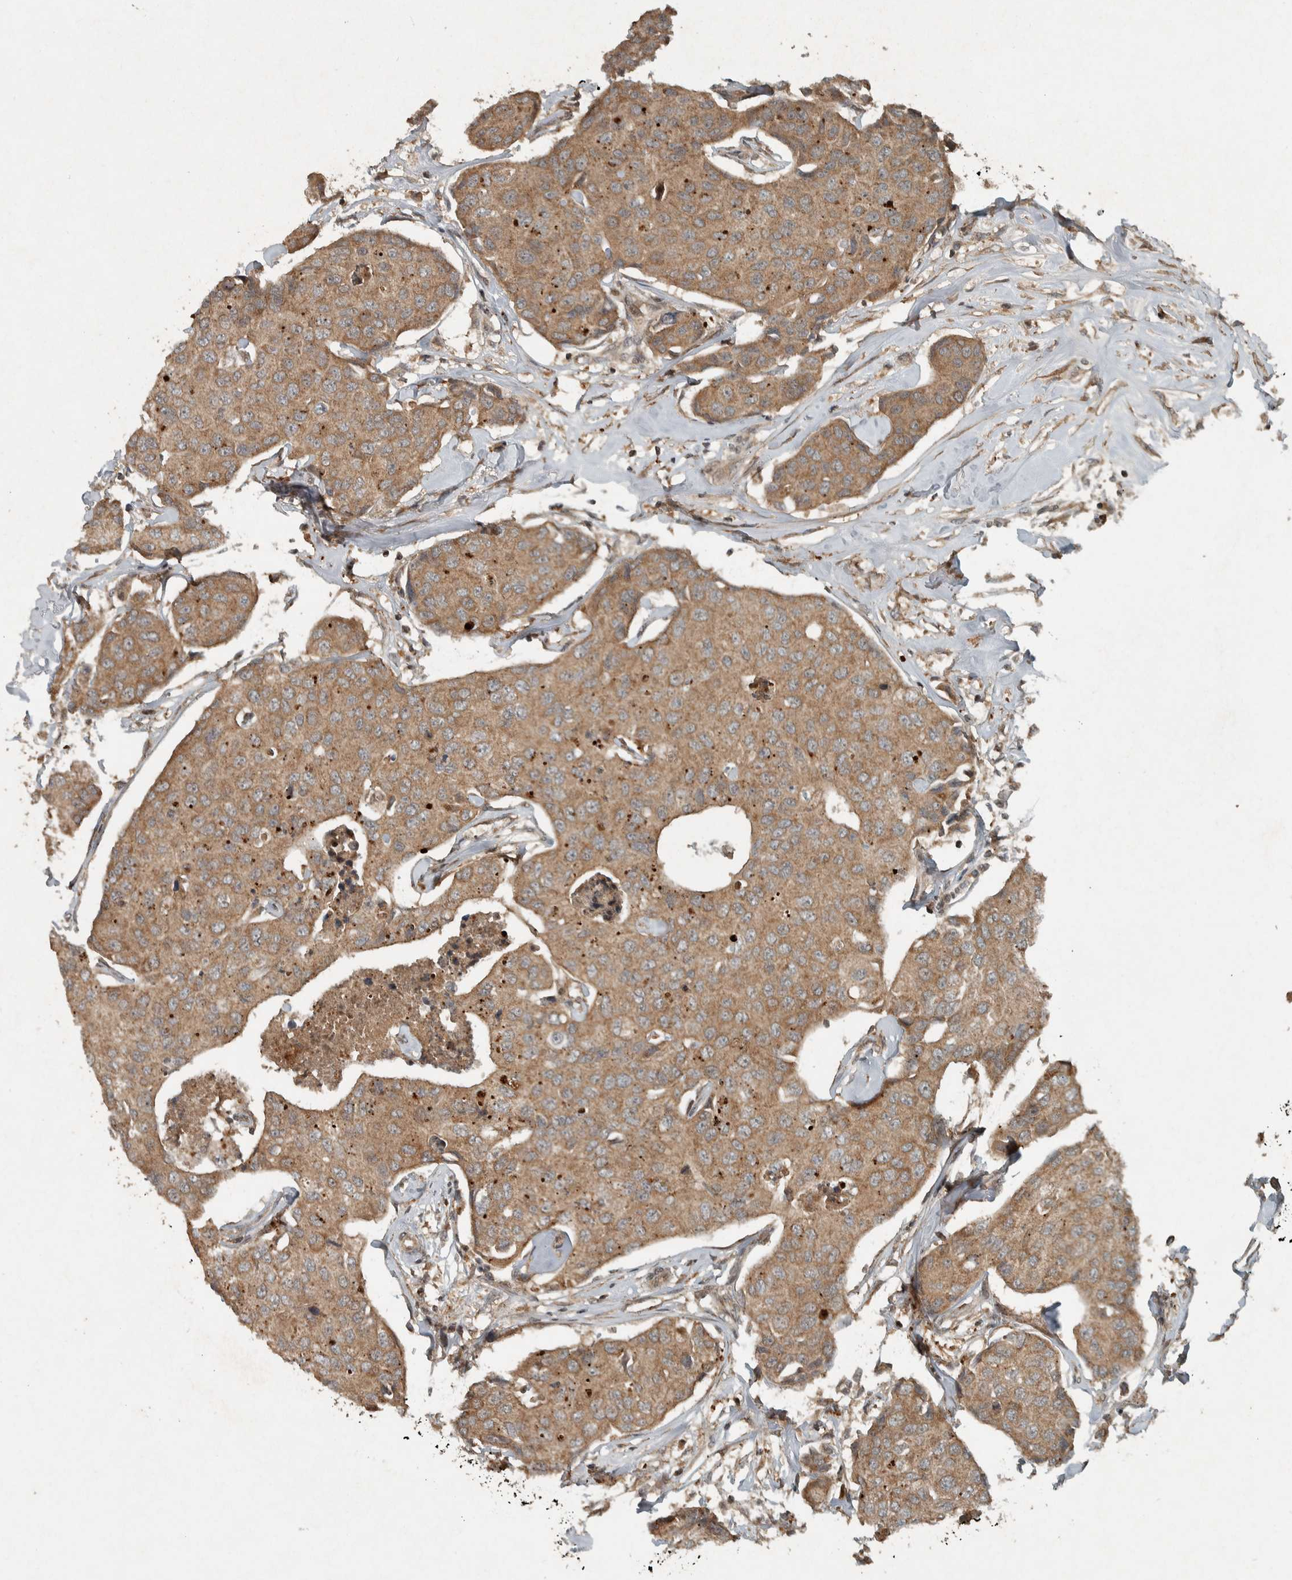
{"staining": {"intensity": "moderate", "quantity": ">75%", "location": "cytoplasmic/membranous"}, "tissue": "breast cancer", "cell_type": "Tumor cells", "image_type": "cancer", "snomed": [{"axis": "morphology", "description": "Duct carcinoma"}, {"axis": "topography", "description": "Breast"}], "caption": "Immunohistochemical staining of breast intraductal carcinoma exhibits medium levels of moderate cytoplasmic/membranous protein positivity in about >75% of tumor cells.", "gene": "KIFAP3", "patient": {"sex": "female", "age": 80}}